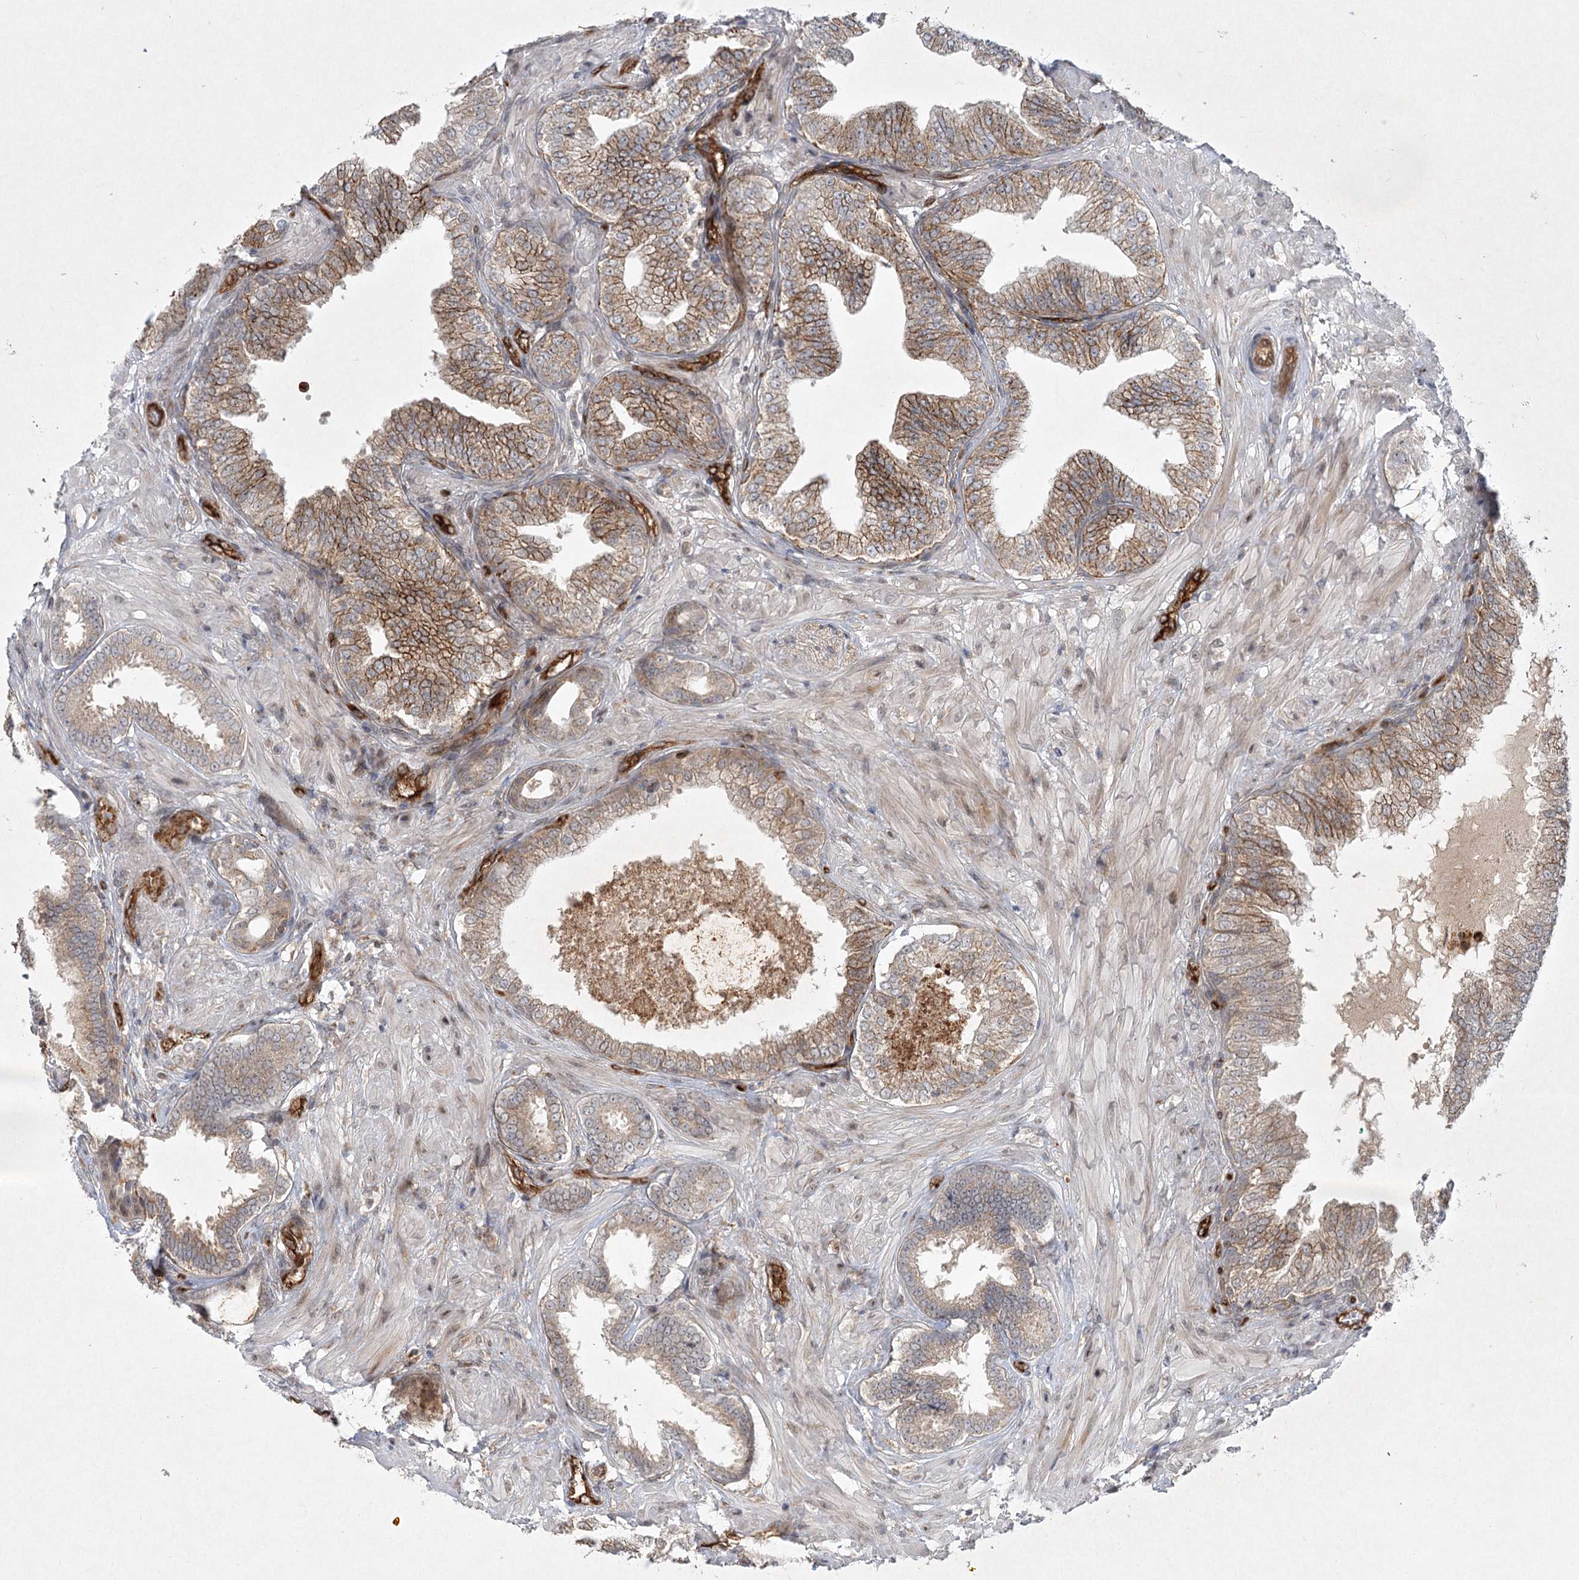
{"staining": {"intensity": "moderate", "quantity": "25%-75%", "location": "cytoplasmic/membranous"}, "tissue": "prostate cancer", "cell_type": "Tumor cells", "image_type": "cancer", "snomed": [{"axis": "morphology", "description": "Adenocarcinoma, High grade"}, {"axis": "topography", "description": "Prostate"}], "caption": "The image shows a brown stain indicating the presence of a protein in the cytoplasmic/membranous of tumor cells in adenocarcinoma (high-grade) (prostate).", "gene": "ARHGAP31", "patient": {"sex": "male", "age": 59}}